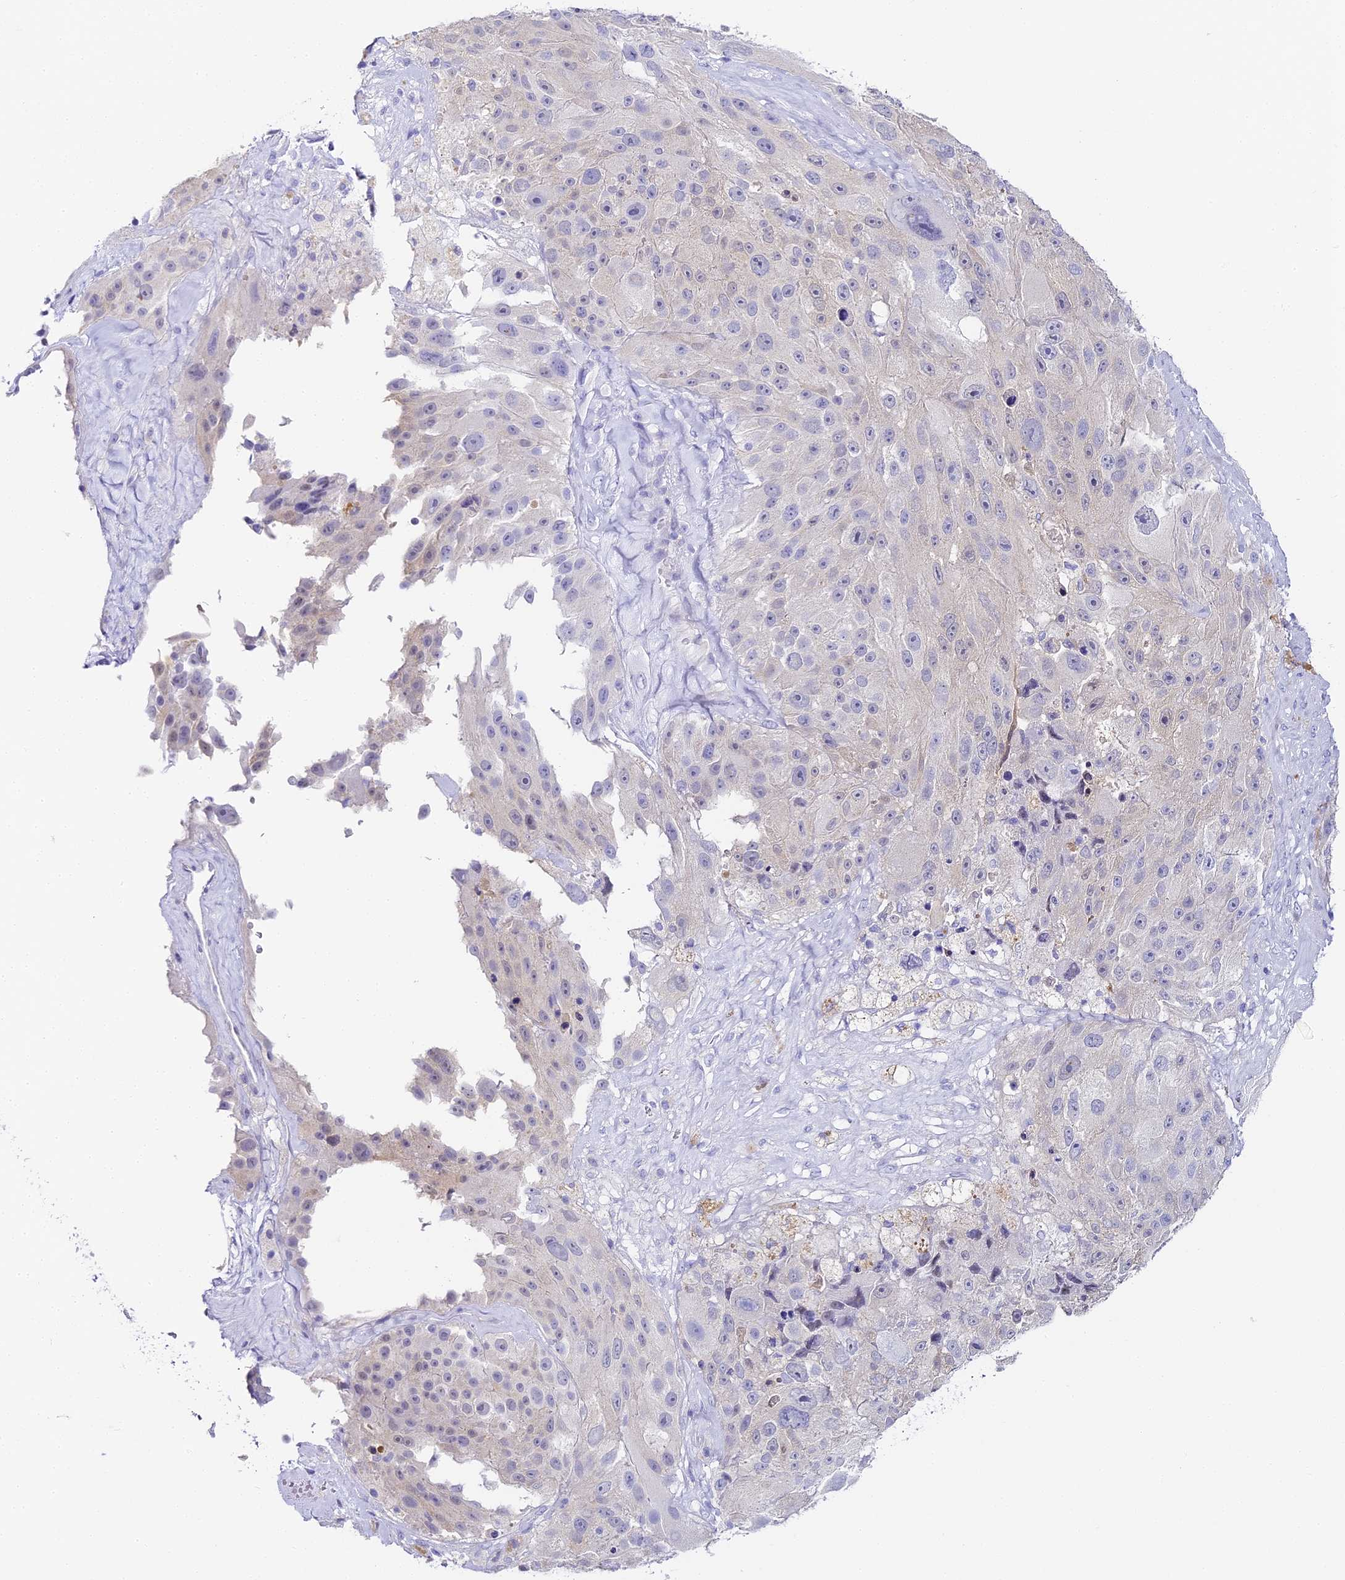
{"staining": {"intensity": "negative", "quantity": "none", "location": "none"}, "tissue": "melanoma", "cell_type": "Tumor cells", "image_type": "cancer", "snomed": [{"axis": "morphology", "description": "Malignant melanoma, Metastatic site"}, {"axis": "topography", "description": "Lymph node"}], "caption": "There is no significant expression in tumor cells of melanoma.", "gene": "ABHD14A-ACY1", "patient": {"sex": "male", "age": 62}}